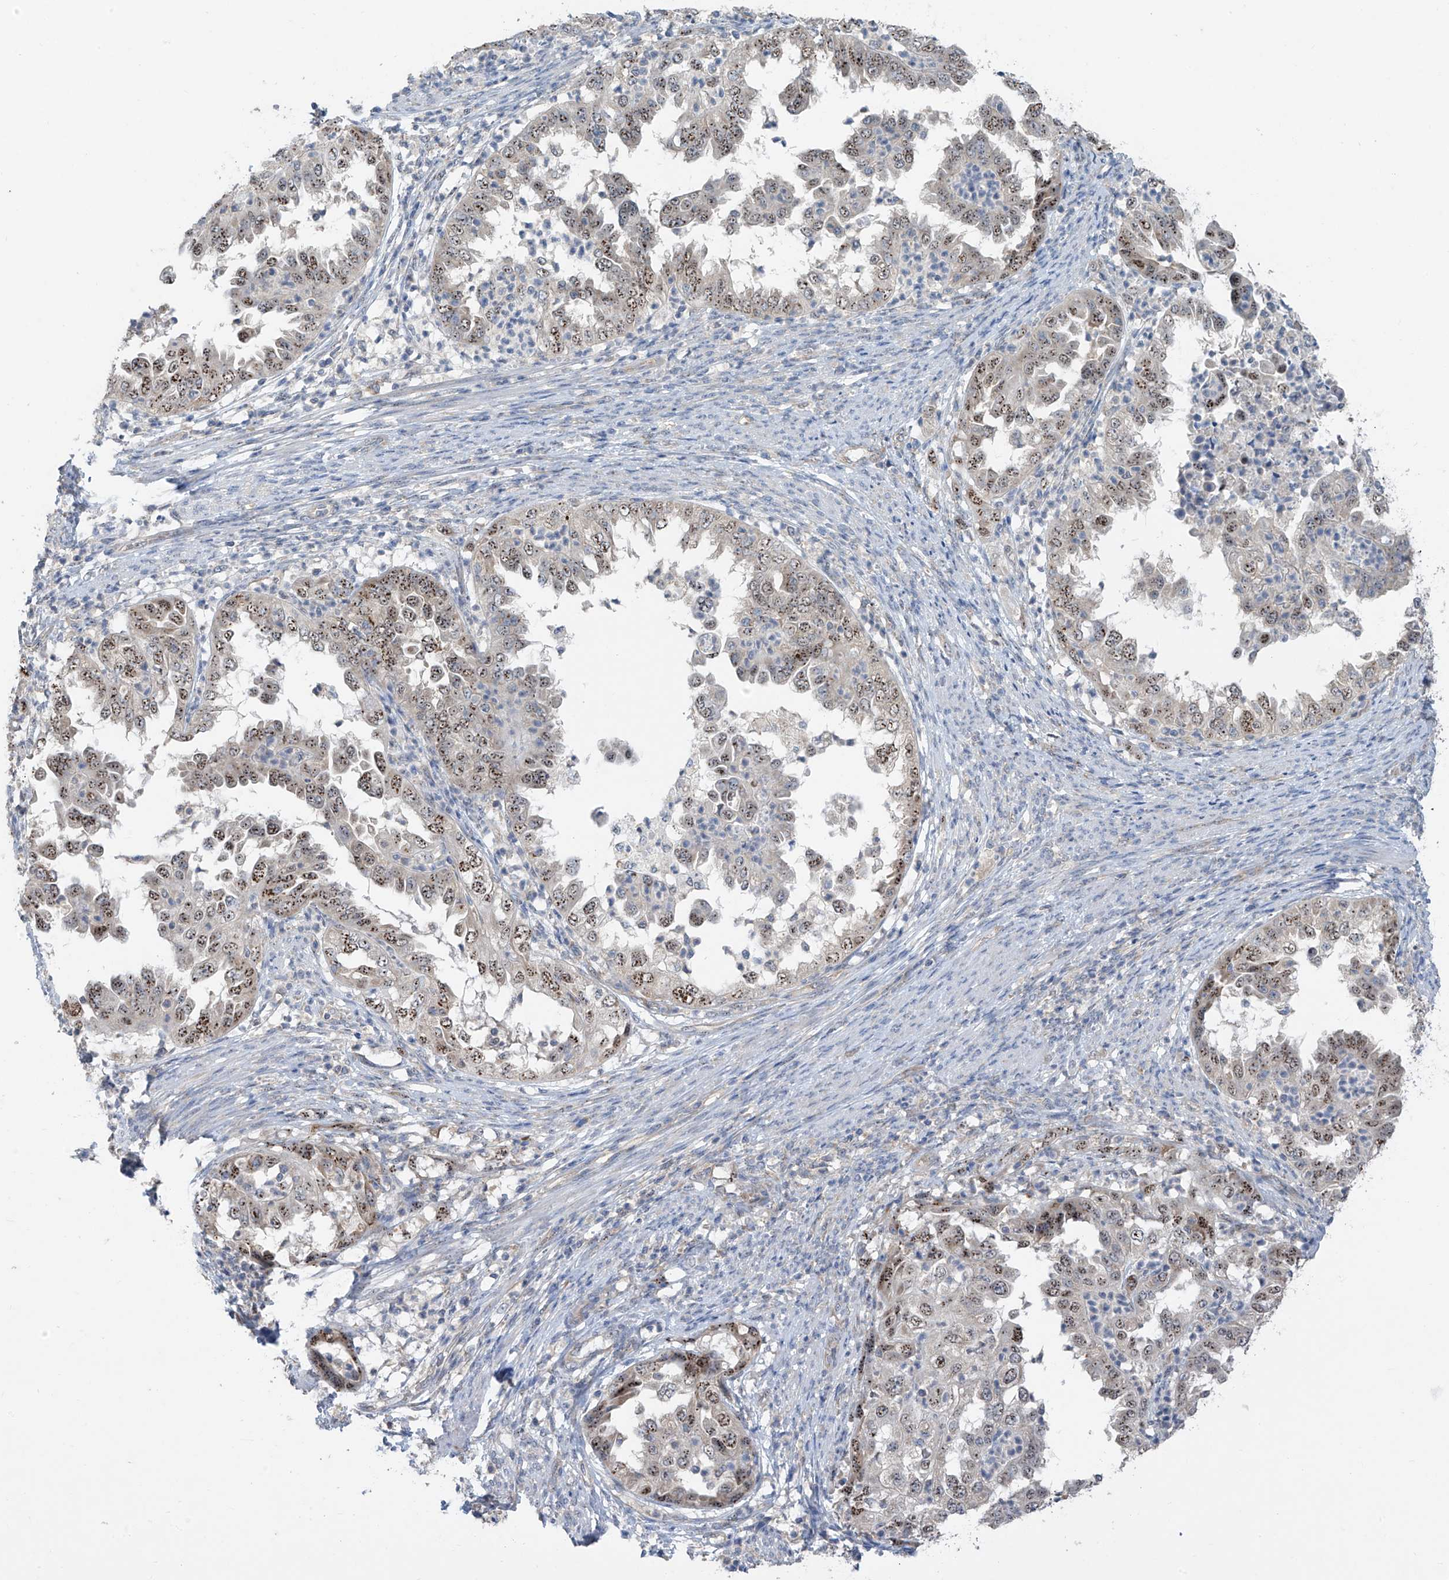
{"staining": {"intensity": "moderate", "quantity": ">75%", "location": "nuclear"}, "tissue": "endometrial cancer", "cell_type": "Tumor cells", "image_type": "cancer", "snomed": [{"axis": "morphology", "description": "Adenocarcinoma, NOS"}, {"axis": "topography", "description": "Endometrium"}], "caption": "Adenocarcinoma (endometrial) tissue shows moderate nuclear staining in about >75% of tumor cells", "gene": "RPL4", "patient": {"sex": "female", "age": 85}}